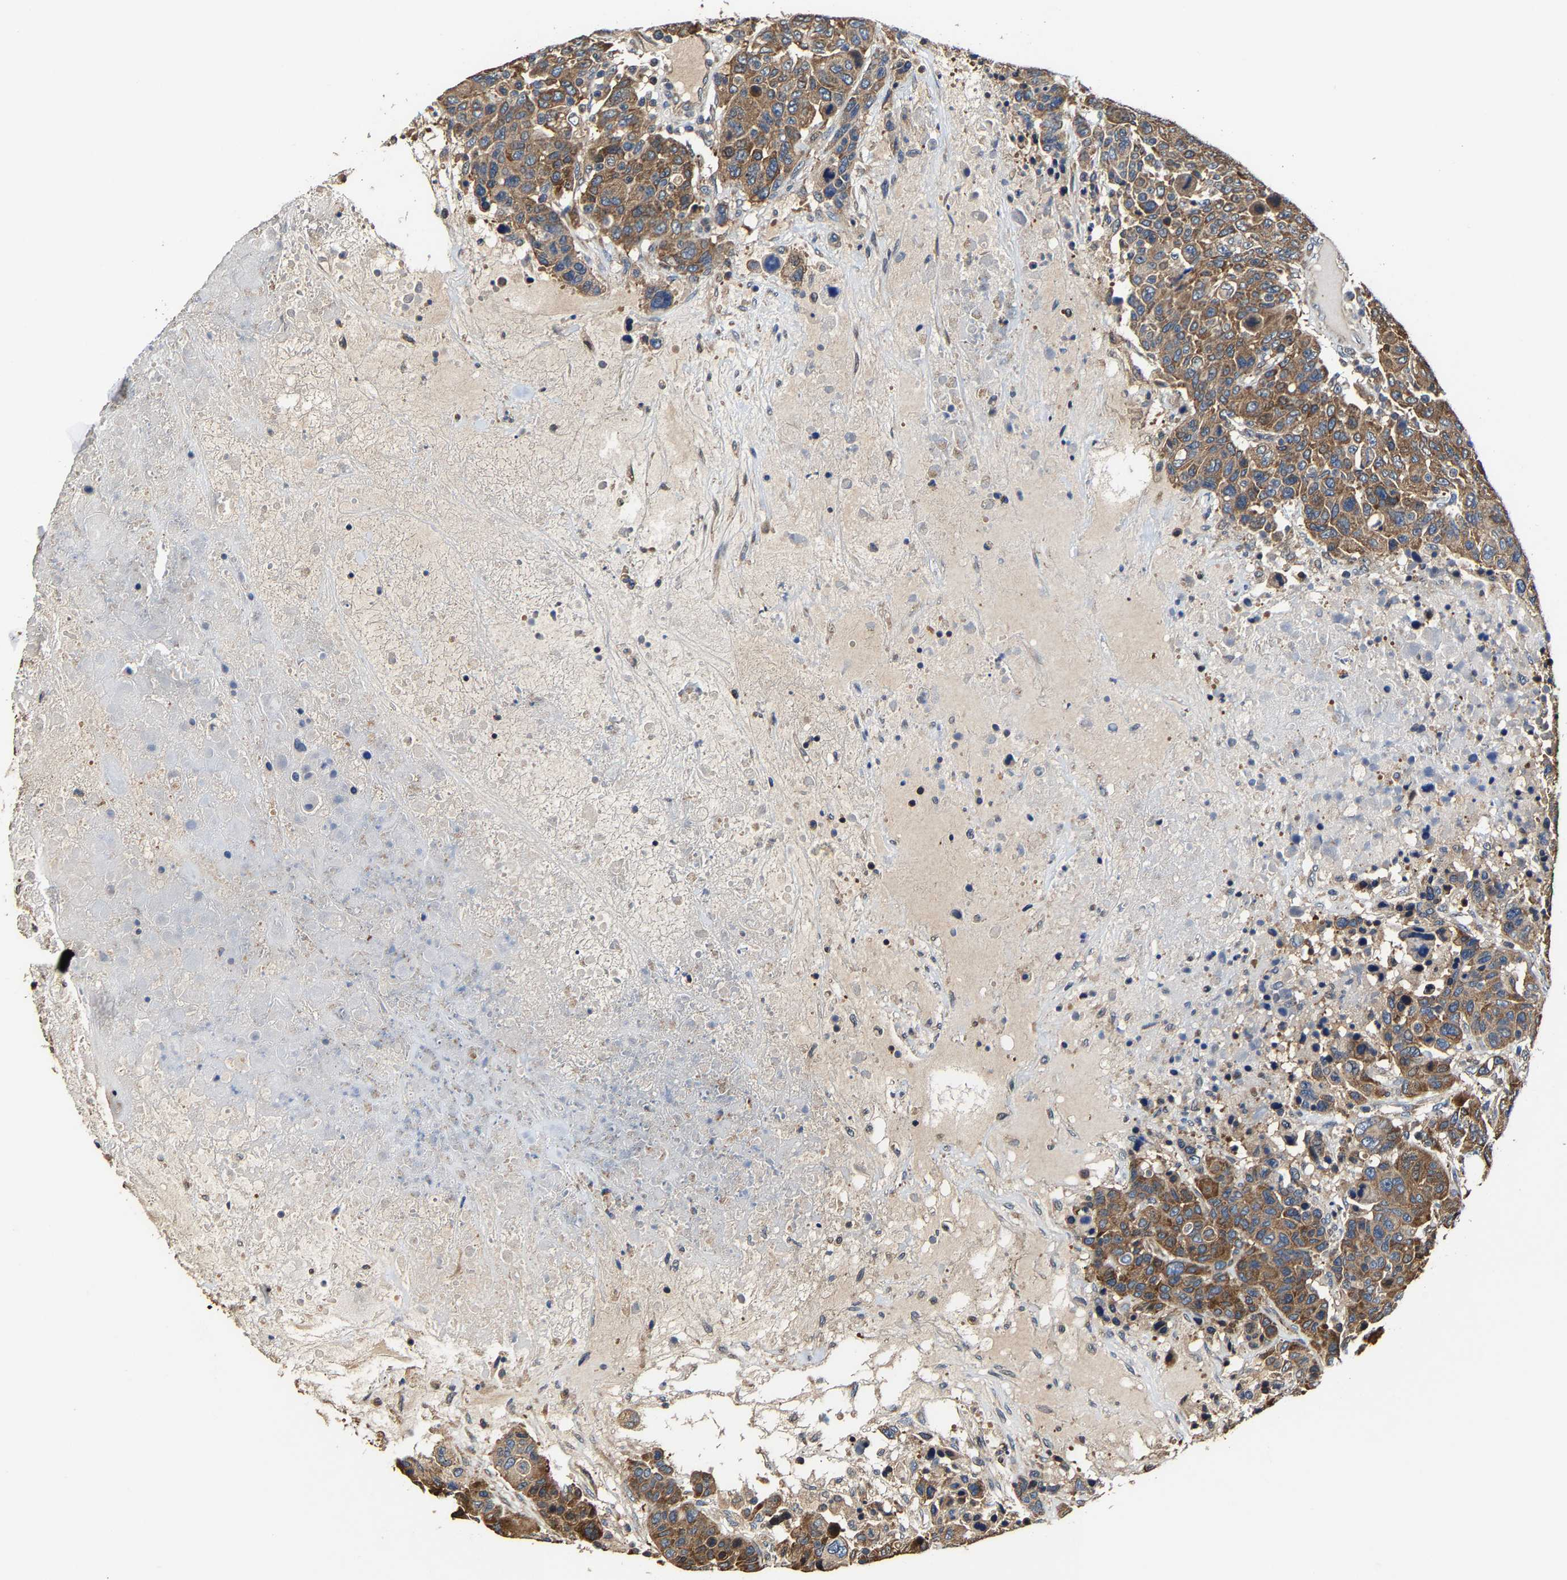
{"staining": {"intensity": "moderate", "quantity": ">75%", "location": "cytoplasmic/membranous"}, "tissue": "breast cancer", "cell_type": "Tumor cells", "image_type": "cancer", "snomed": [{"axis": "morphology", "description": "Duct carcinoma"}, {"axis": "topography", "description": "Breast"}], "caption": "Moderate cytoplasmic/membranous staining is present in about >75% of tumor cells in breast cancer (infiltrating ductal carcinoma). The staining is performed using DAB brown chromogen to label protein expression. The nuclei are counter-stained blue using hematoxylin.", "gene": "GFRA3", "patient": {"sex": "female", "age": 37}}